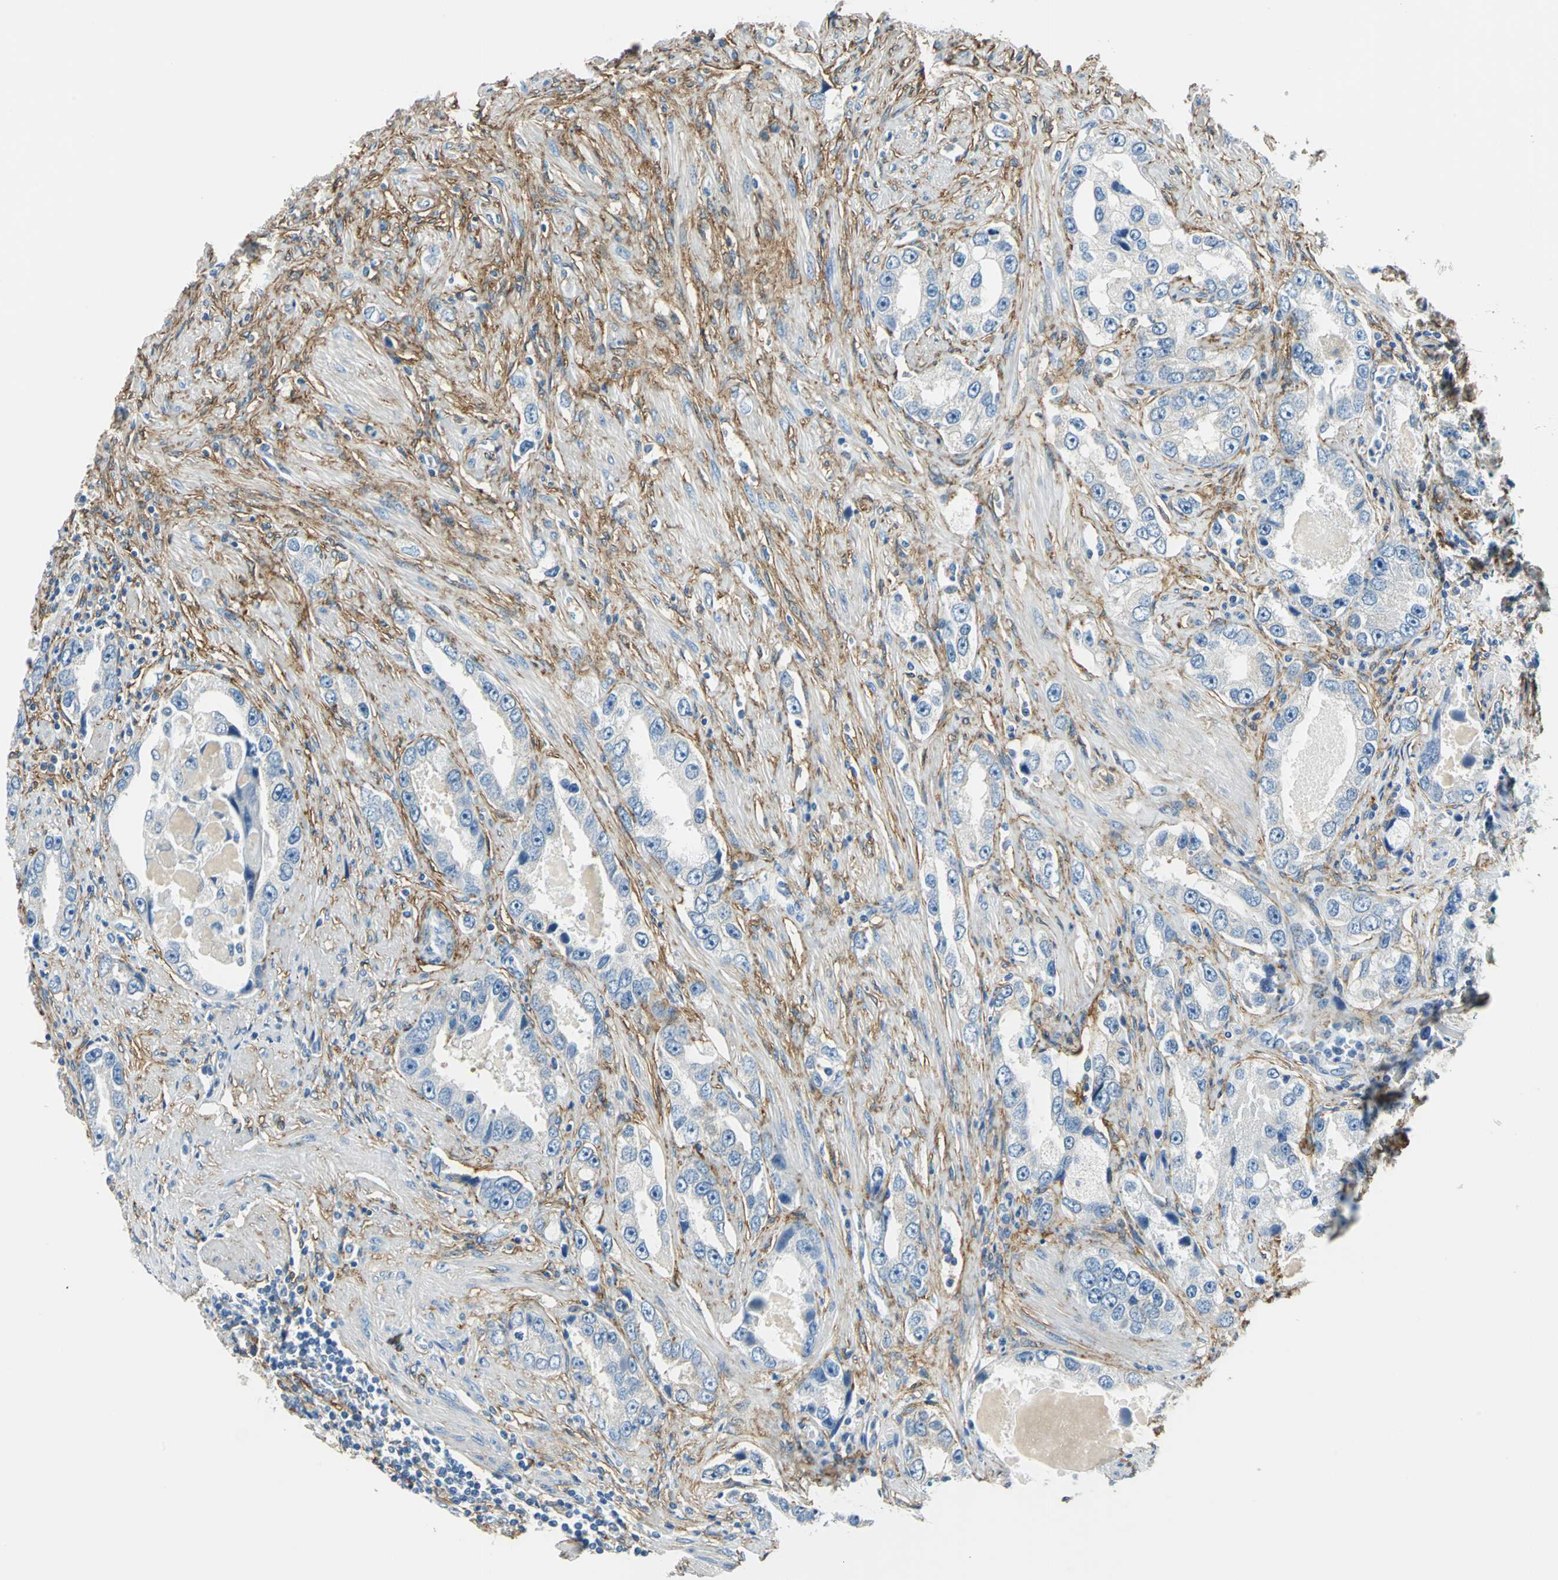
{"staining": {"intensity": "negative", "quantity": "none", "location": "none"}, "tissue": "prostate cancer", "cell_type": "Tumor cells", "image_type": "cancer", "snomed": [{"axis": "morphology", "description": "Adenocarcinoma, High grade"}, {"axis": "topography", "description": "Prostate"}], "caption": "Protein analysis of prostate cancer reveals no significant expression in tumor cells.", "gene": "AKAP12", "patient": {"sex": "male", "age": 63}}